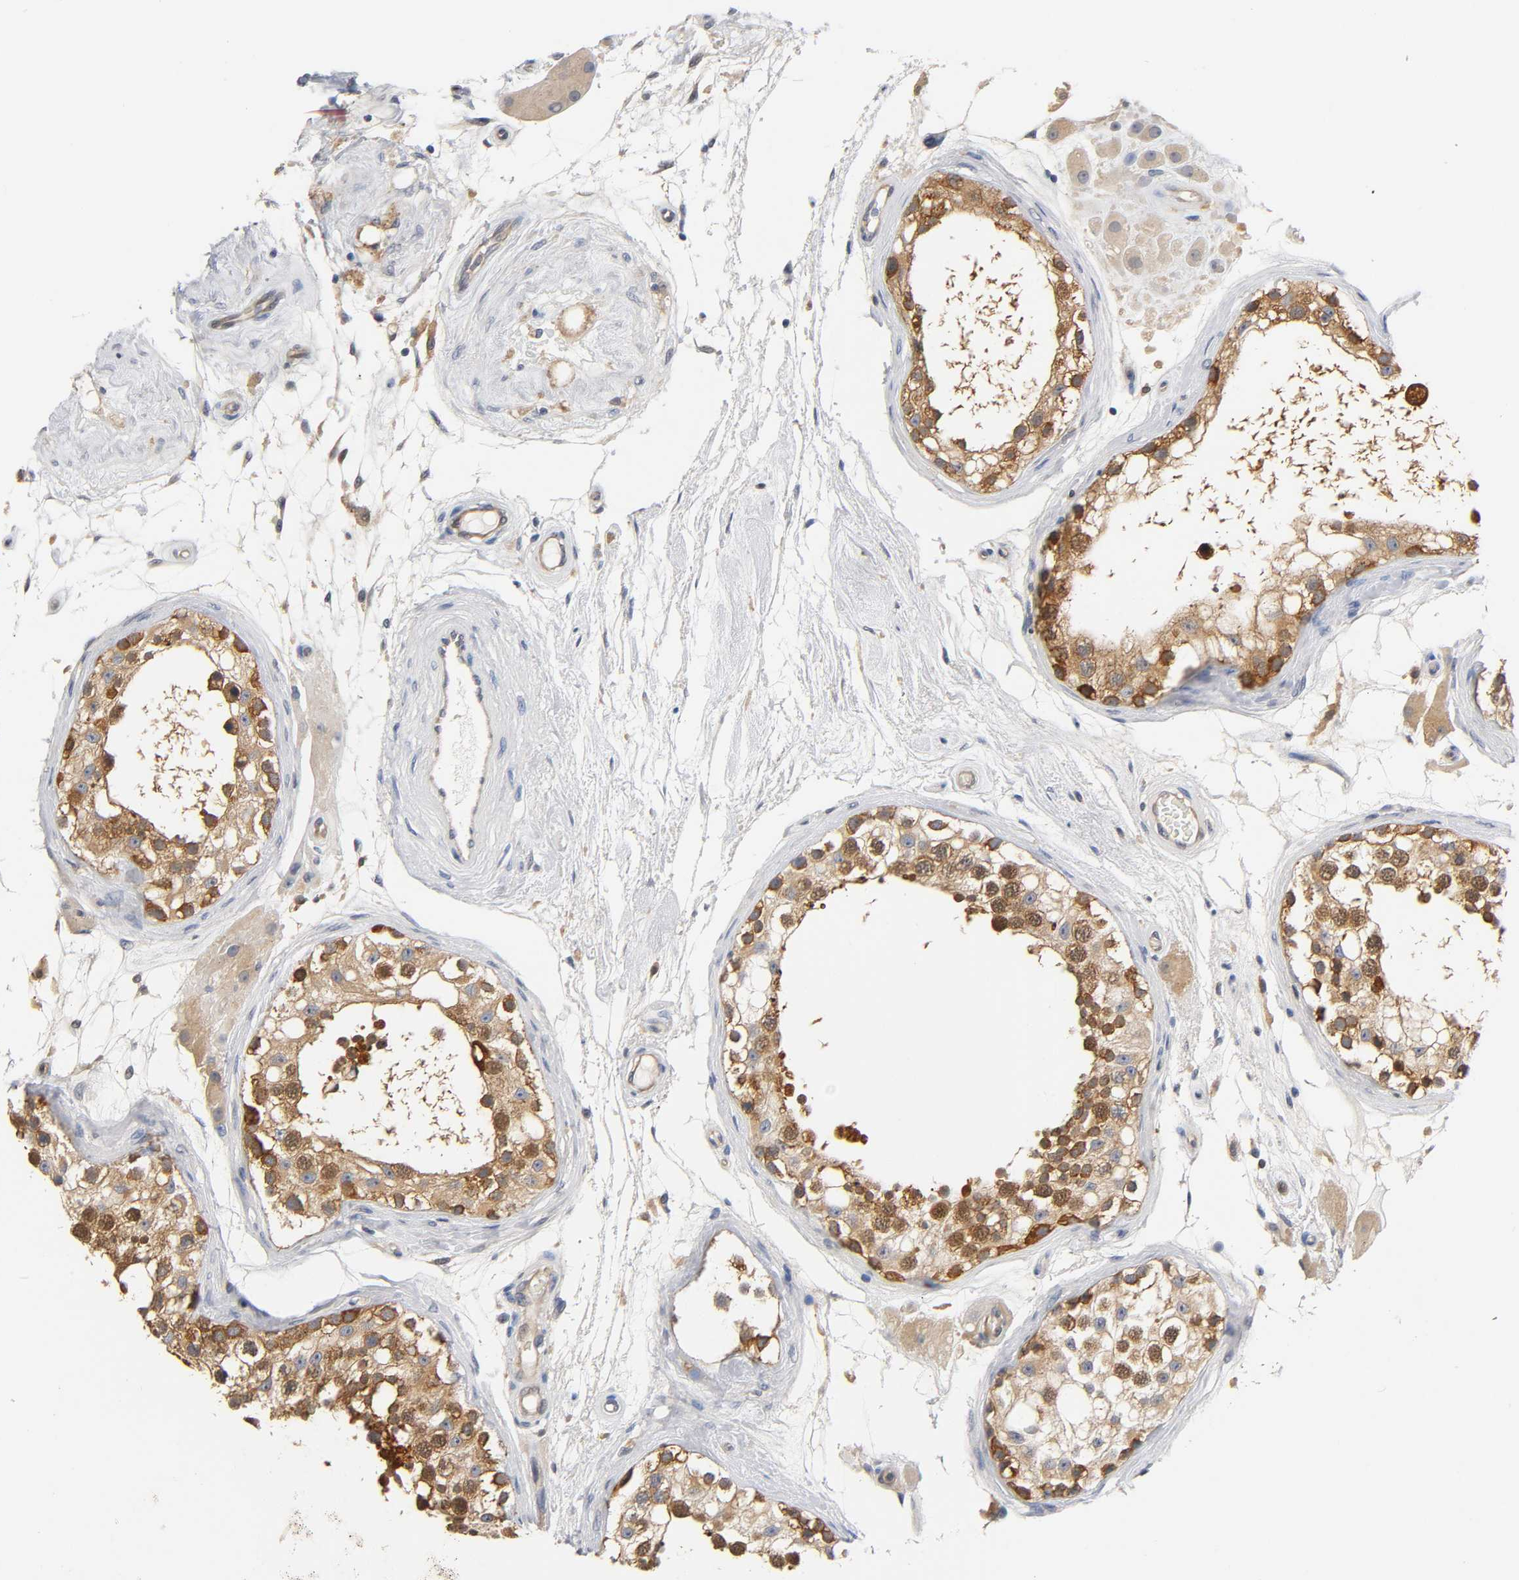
{"staining": {"intensity": "moderate", "quantity": ">75%", "location": "cytoplasmic/membranous"}, "tissue": "testis", "cell_type": "Cells in seminiferous ducts", "image_type": "normal", "snomed": [{"axis": "morphology", "description": "Normal tissue, NOS"}, {"axis": "topography", "description": "Testis"}], "caption": "IHC photomicrograph of unremarkable testis: human testis stained using immunohistochemistry exhibits medium levels of moderate protein expression localized specifically in the cytoplasmic/membranous of cells in seminiferous ducts, appearing as a cytoplasmic/membranous brown color.", "gene": "FYN", "patient": {"sex": "male", "age": 68}}